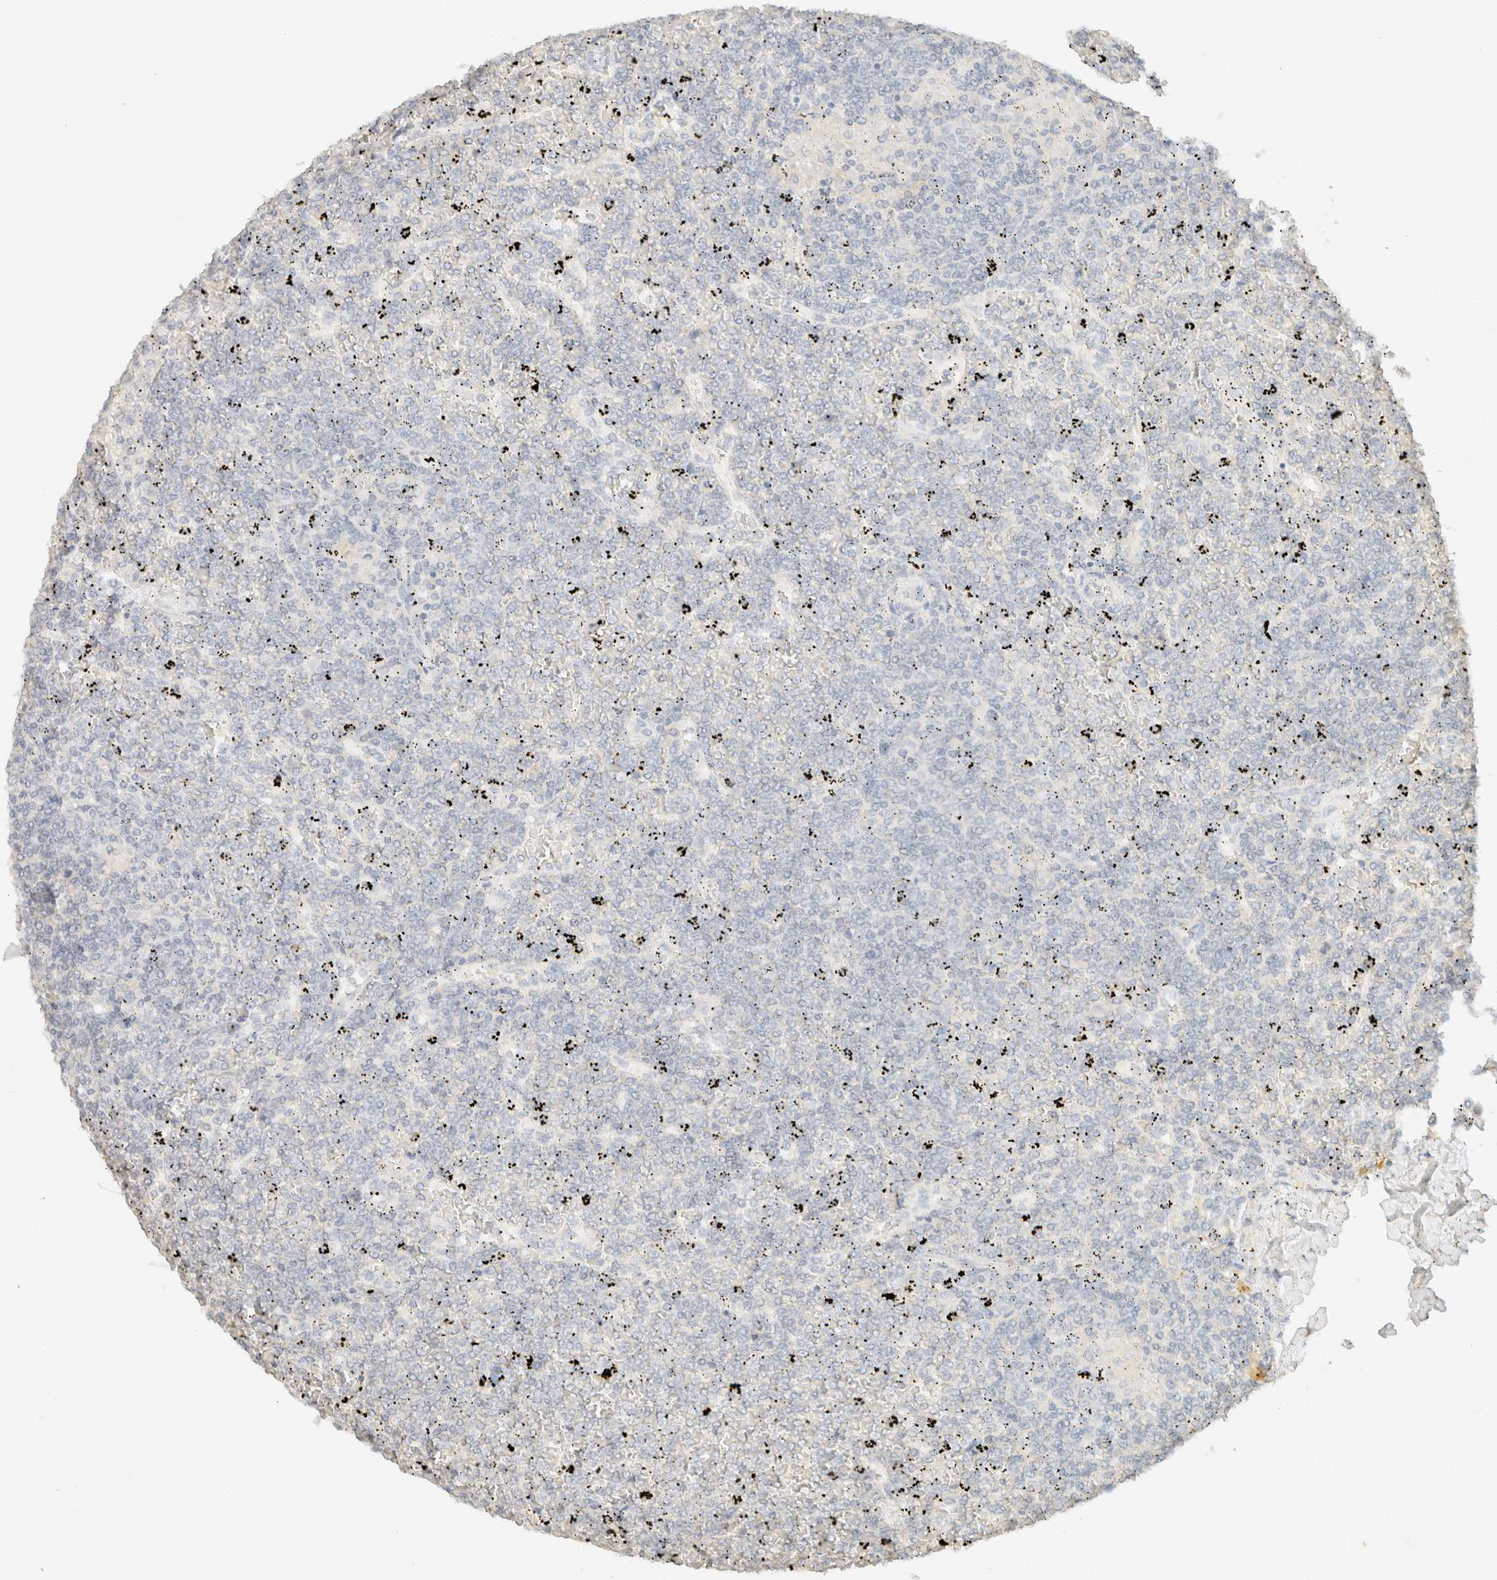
{"staining": {"intensity": "negative", "quantity": "none", "location": "none"}, "tissue": "lymphoma", "cell_type": "Tumor cells", "image_type": "cancer", "snomed": [{"axis": "morphology", "description": "Malignant lymphoma, non-Hodgkin's type, Low grade"}, {"axis": "topography", "description": "Spleen"}], "caption": "Micrograph shows no significant protein positivity in tumor cells of malignant lymphoma, non-Hodgkin's type (low-grade).", "gene": "GPA33", "patient": {"sex": "female", "age": 19}}